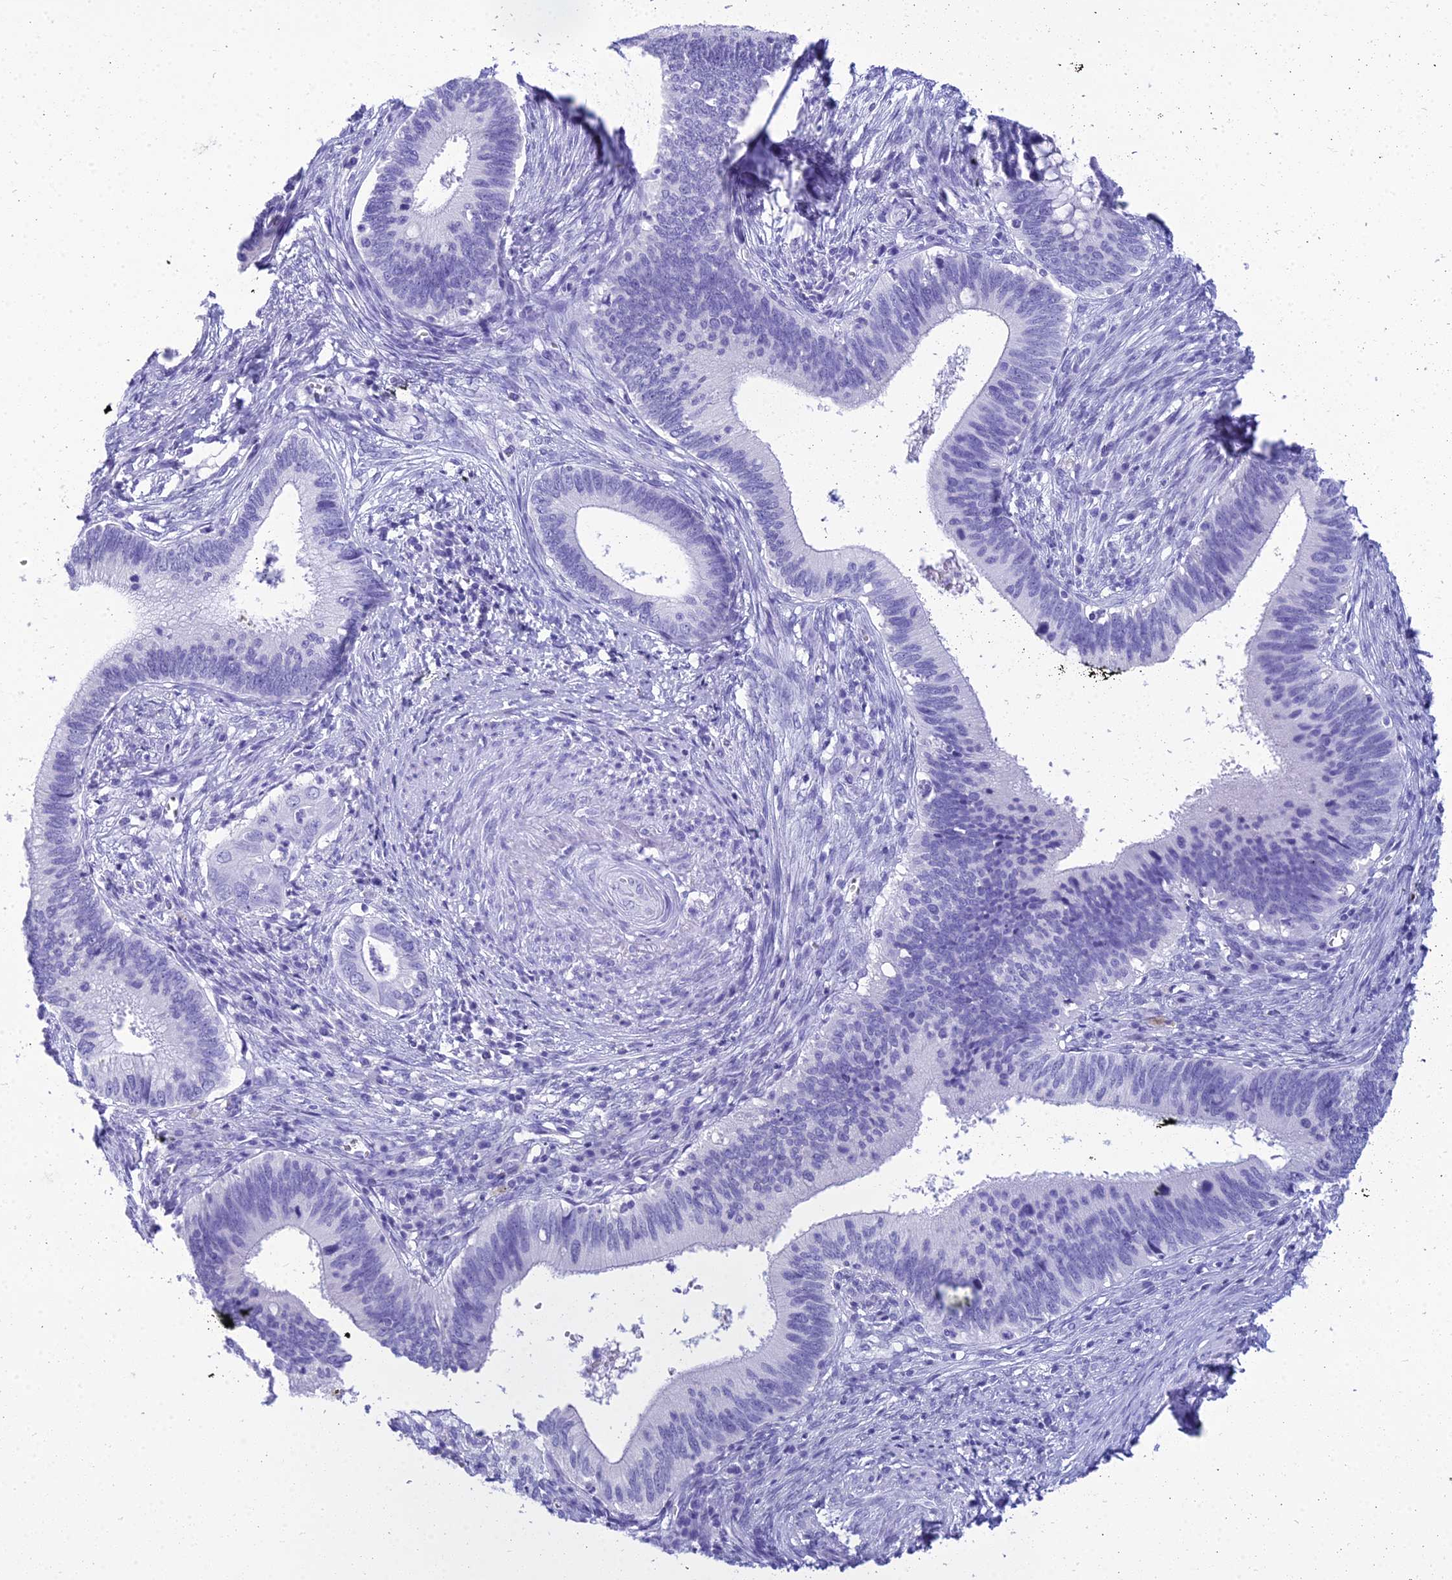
{"staining": {"intensity": "negative", "quantity": "none", "location": "none"}, "tissue": "cervical cancer", "cell_type": "Tumor cells", "image_type": "cancer", "snomed": [{"axis": "morphology", "description": "Adenocarcinoma, NOS"}, {"axis": "topography", "description": "Cervix"}], "caption": "A photomicrograph of human cervical cancer (adenocarcinoma) is negative for staining in tumor cells.", "gene": "ZNF442", "patient": {"sex": "female", "age": 42}}